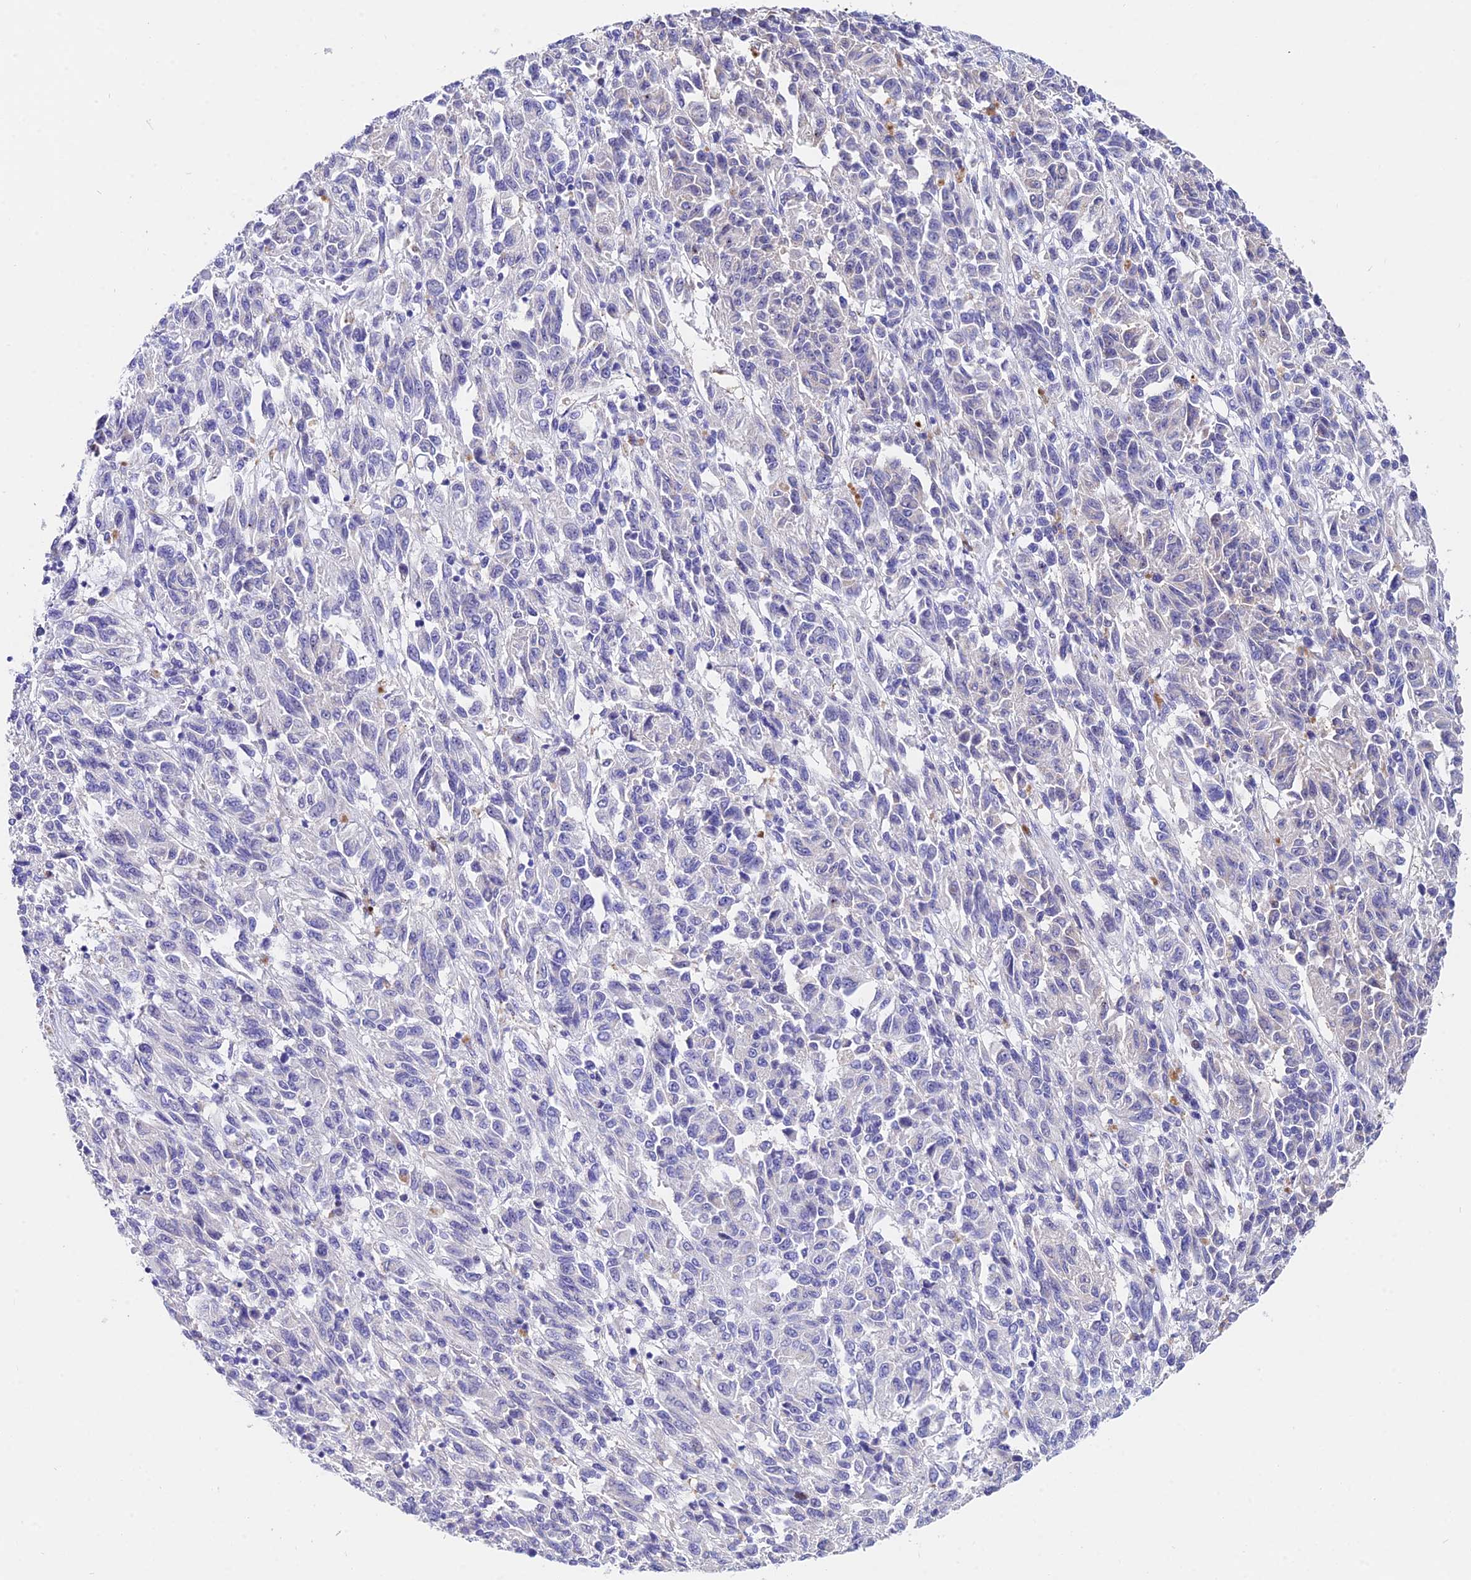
{"staining": {"intensity": "negative", "quantity": "none", "location": "none"}, "tissue": "melanoma", "cell_type": "Tumor cells", "image_type": "cancer", "snomed": [{"axis": "morphology", "description": "Malignant melanoma, Metastatic site"}, {"axis": "topography", "description": "Lung"}], "caption": "IHC of human malignant melanoma (metastatic site) displays no positivity in tumor cells.", "gene": "CEP41", "patient": {"sex": "male", "age": 64}}